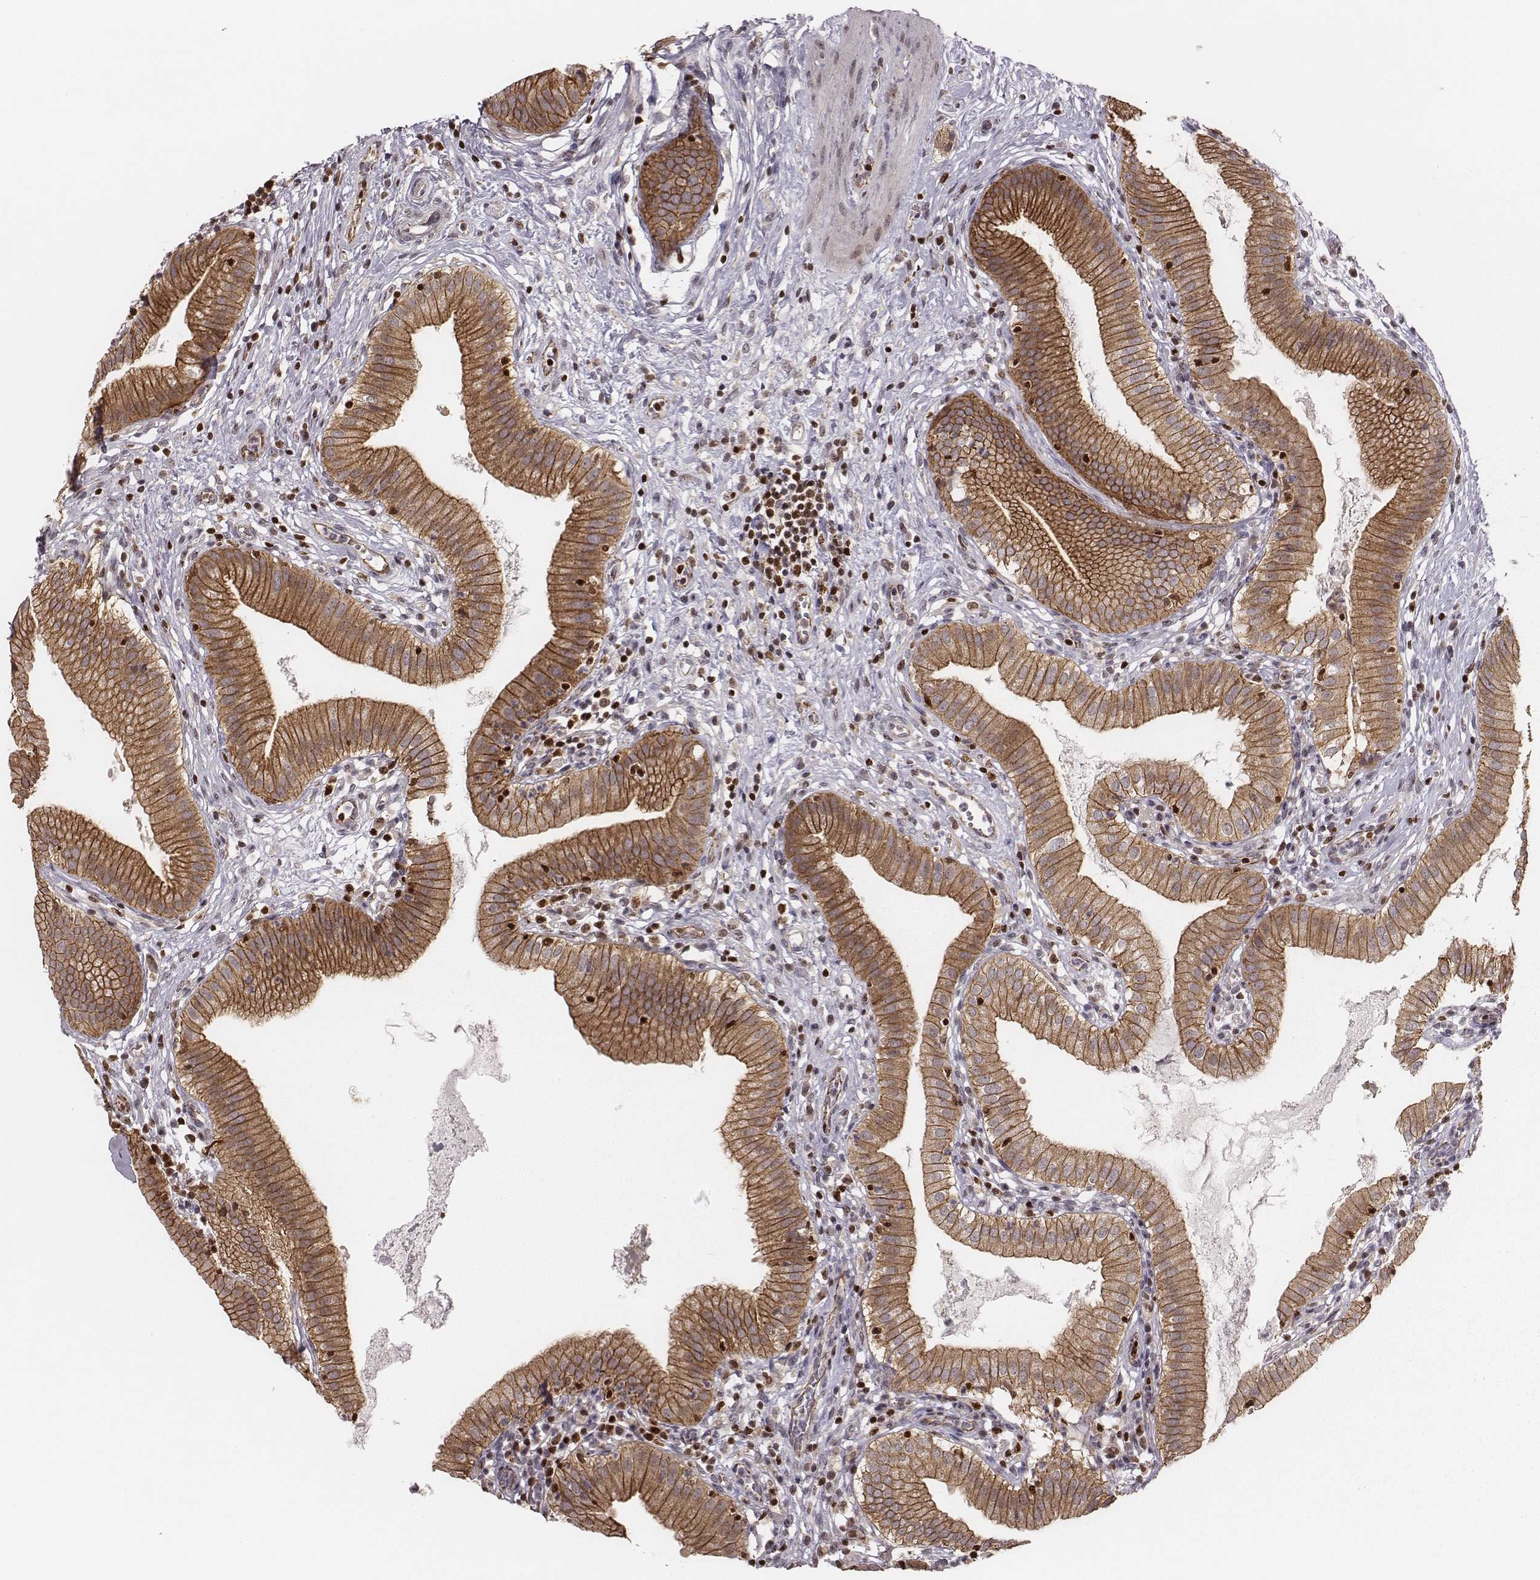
{"staining": {"intensity": "moderate", "quantity": ">75%", "location": "cytoplasmic/membranous"}, "tissue": "gallbladder", "cell_type": "Glandular cells", "image_type": "normal", "snomed": [{"axis": "morphology", "description": "Normal tissue, NOS"}, {"axis": "topography", "description": "Gallbladder"}], "caption": "Gallbladder stained with IHC demonstrates moderate cytoplasmic/membranous expression in about >75% of glandular cells. (IHC, brightfield microscopy, high magnification).", "gene": "WDR59", "patient": {"sex": "female", "age": 65}}